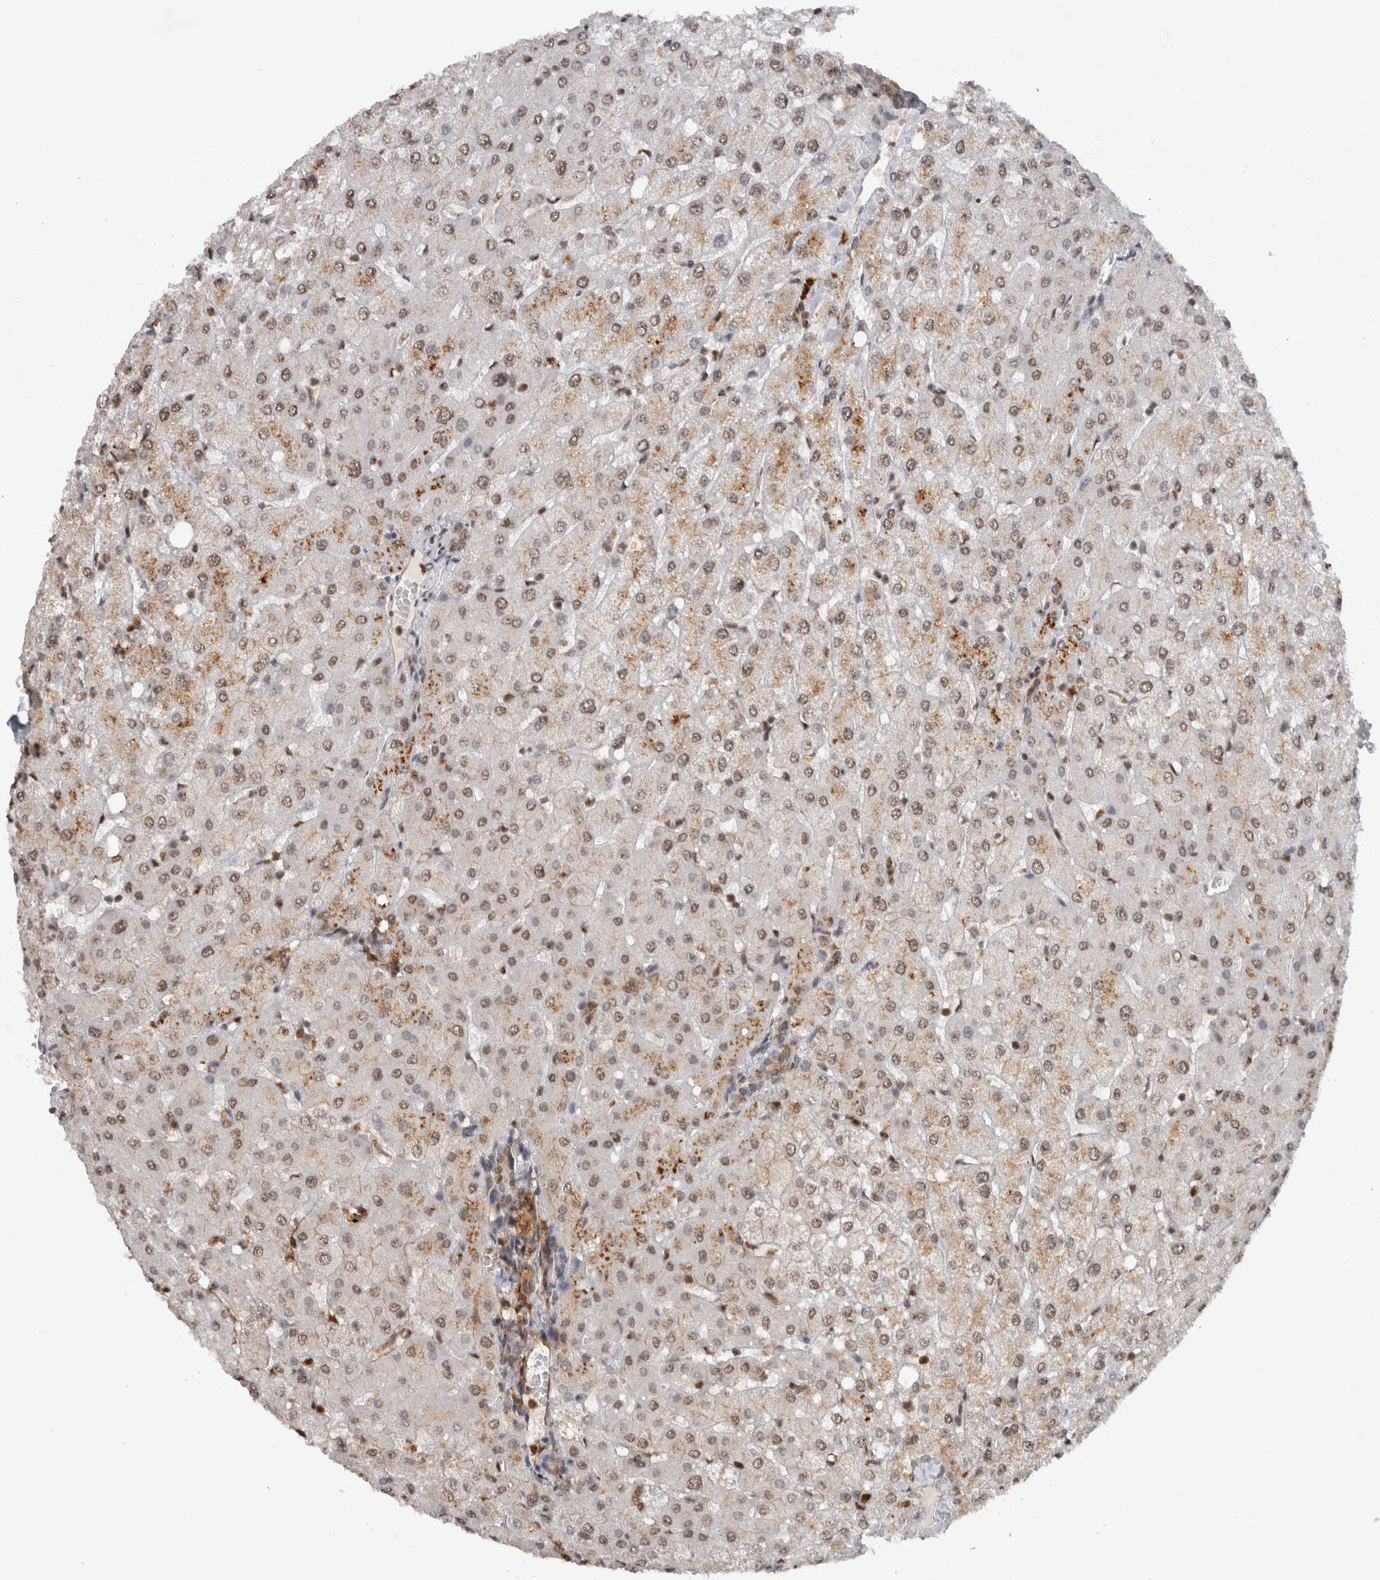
{"staining": {"intensity": "weak", "quantity": ">75%", "location": "nuclear"}, "tissue": "liver", "cell_type": "Cholangiocytes", "image_type": "normal", "snomed": [{"axis": "morphology", "description": "Normal tissue, NOS"}, {"axis": "topography", "description": "Liver"}], "caption": "Immunohistochemistry of benign human liver displays low levels of weak nuclear expression in about >75% of cholangiocytes. (Stains: DAB in brown, nuclei in blue, Microscopy: brightfield microscopy at high magnification).", "gene": "RPS6KA2", "patient": {"sex": "female", "age": 54}}